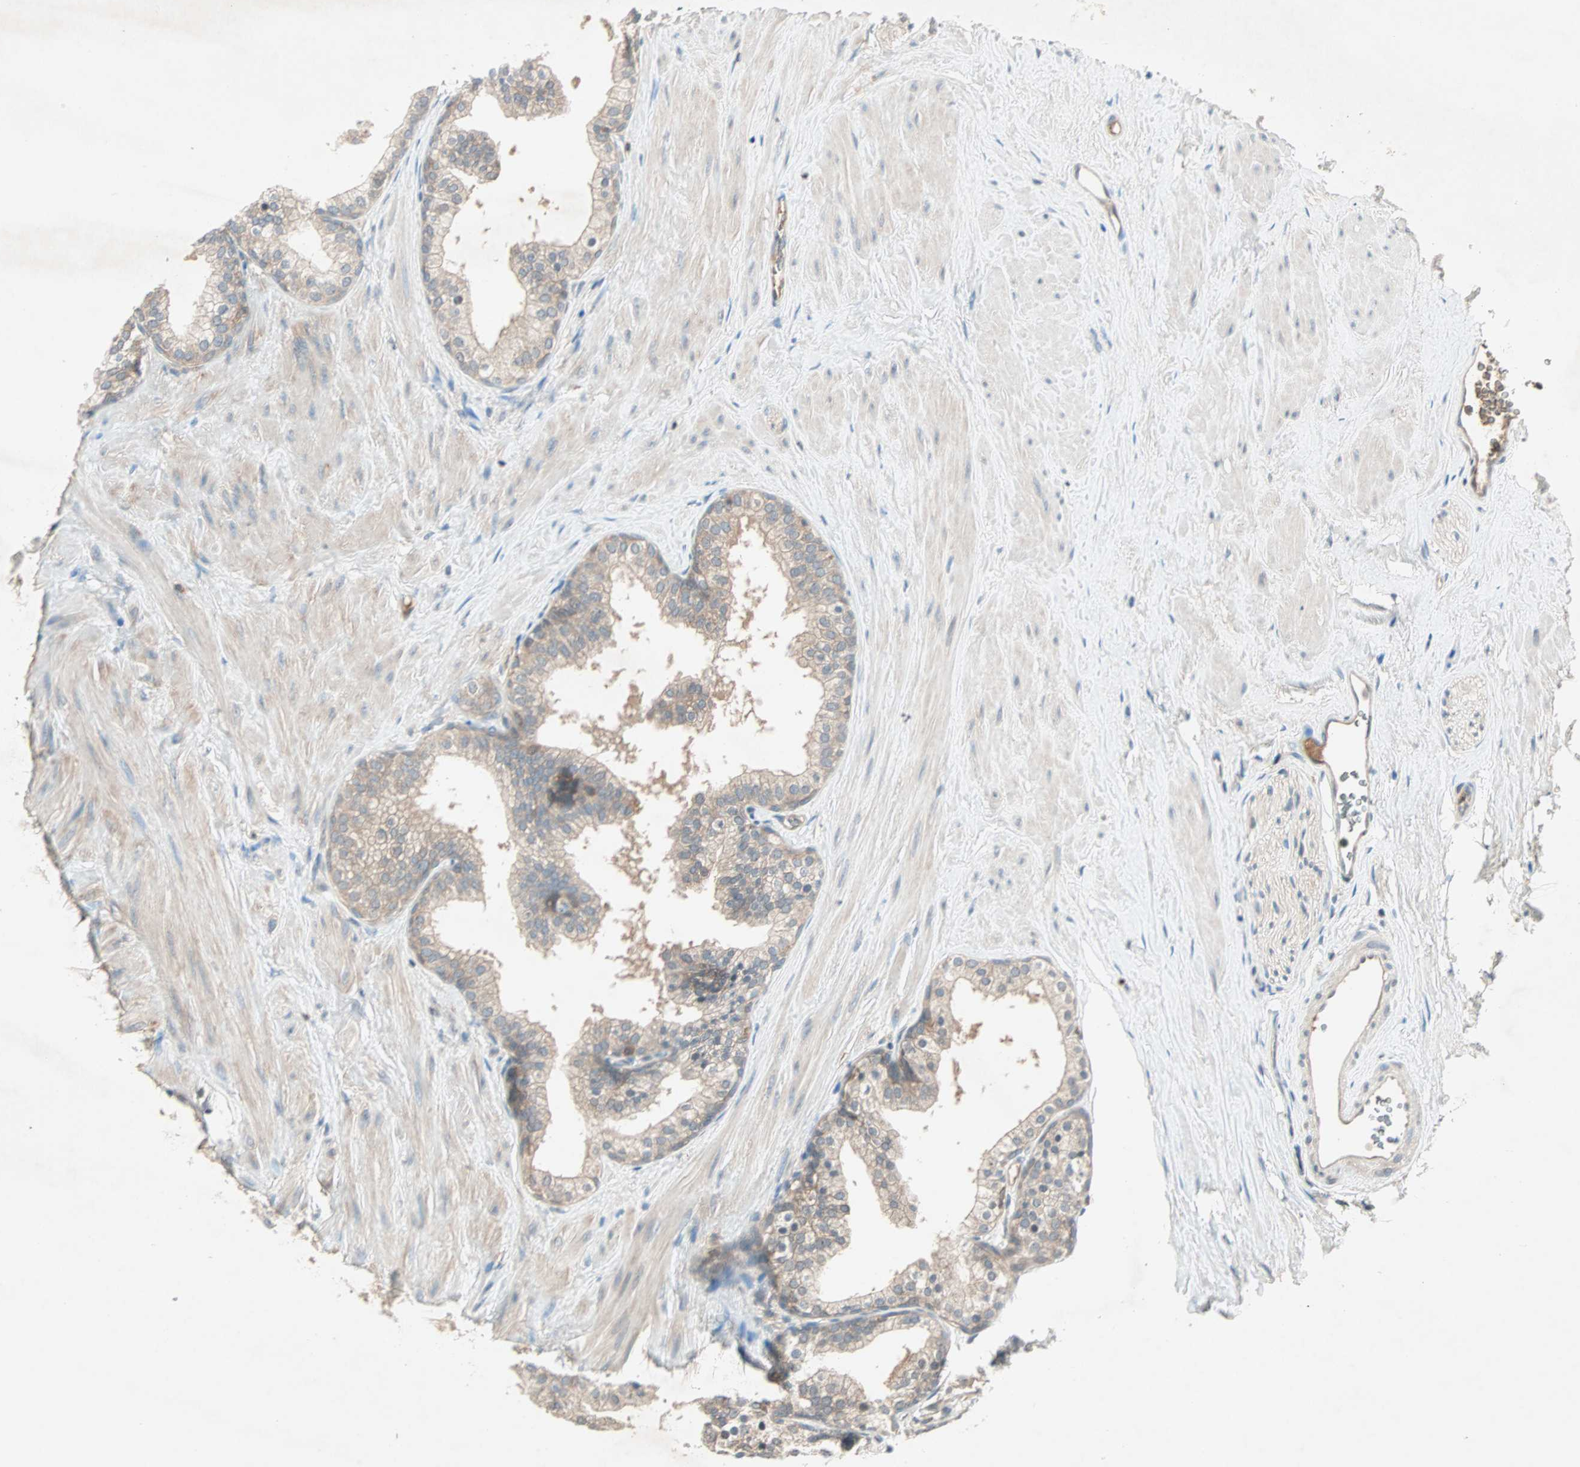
{"staining": {"intensity": "weak", "quantity": ">75%", "location": "cytoplasmic/membranous"}, "tissue": "prostate", "cell_type": "Glandular cells", "image_type": "normal", "snomed": [{"axis": "morphology", "description": "Normal tissue, NOS"}, {"axis": "topography", "description": "Prostate"}], "caption": "The image displays a brown stain indicating the presence of a protein in the cytoplasmic/membranous of glandular cells in prostate. (DAB (3,3'-diaminobenzidine) IHC, brown staining for protein, blue staining for nuclei).", "gene": "TEC", "patient": {"sex": "male", "age": 60}}